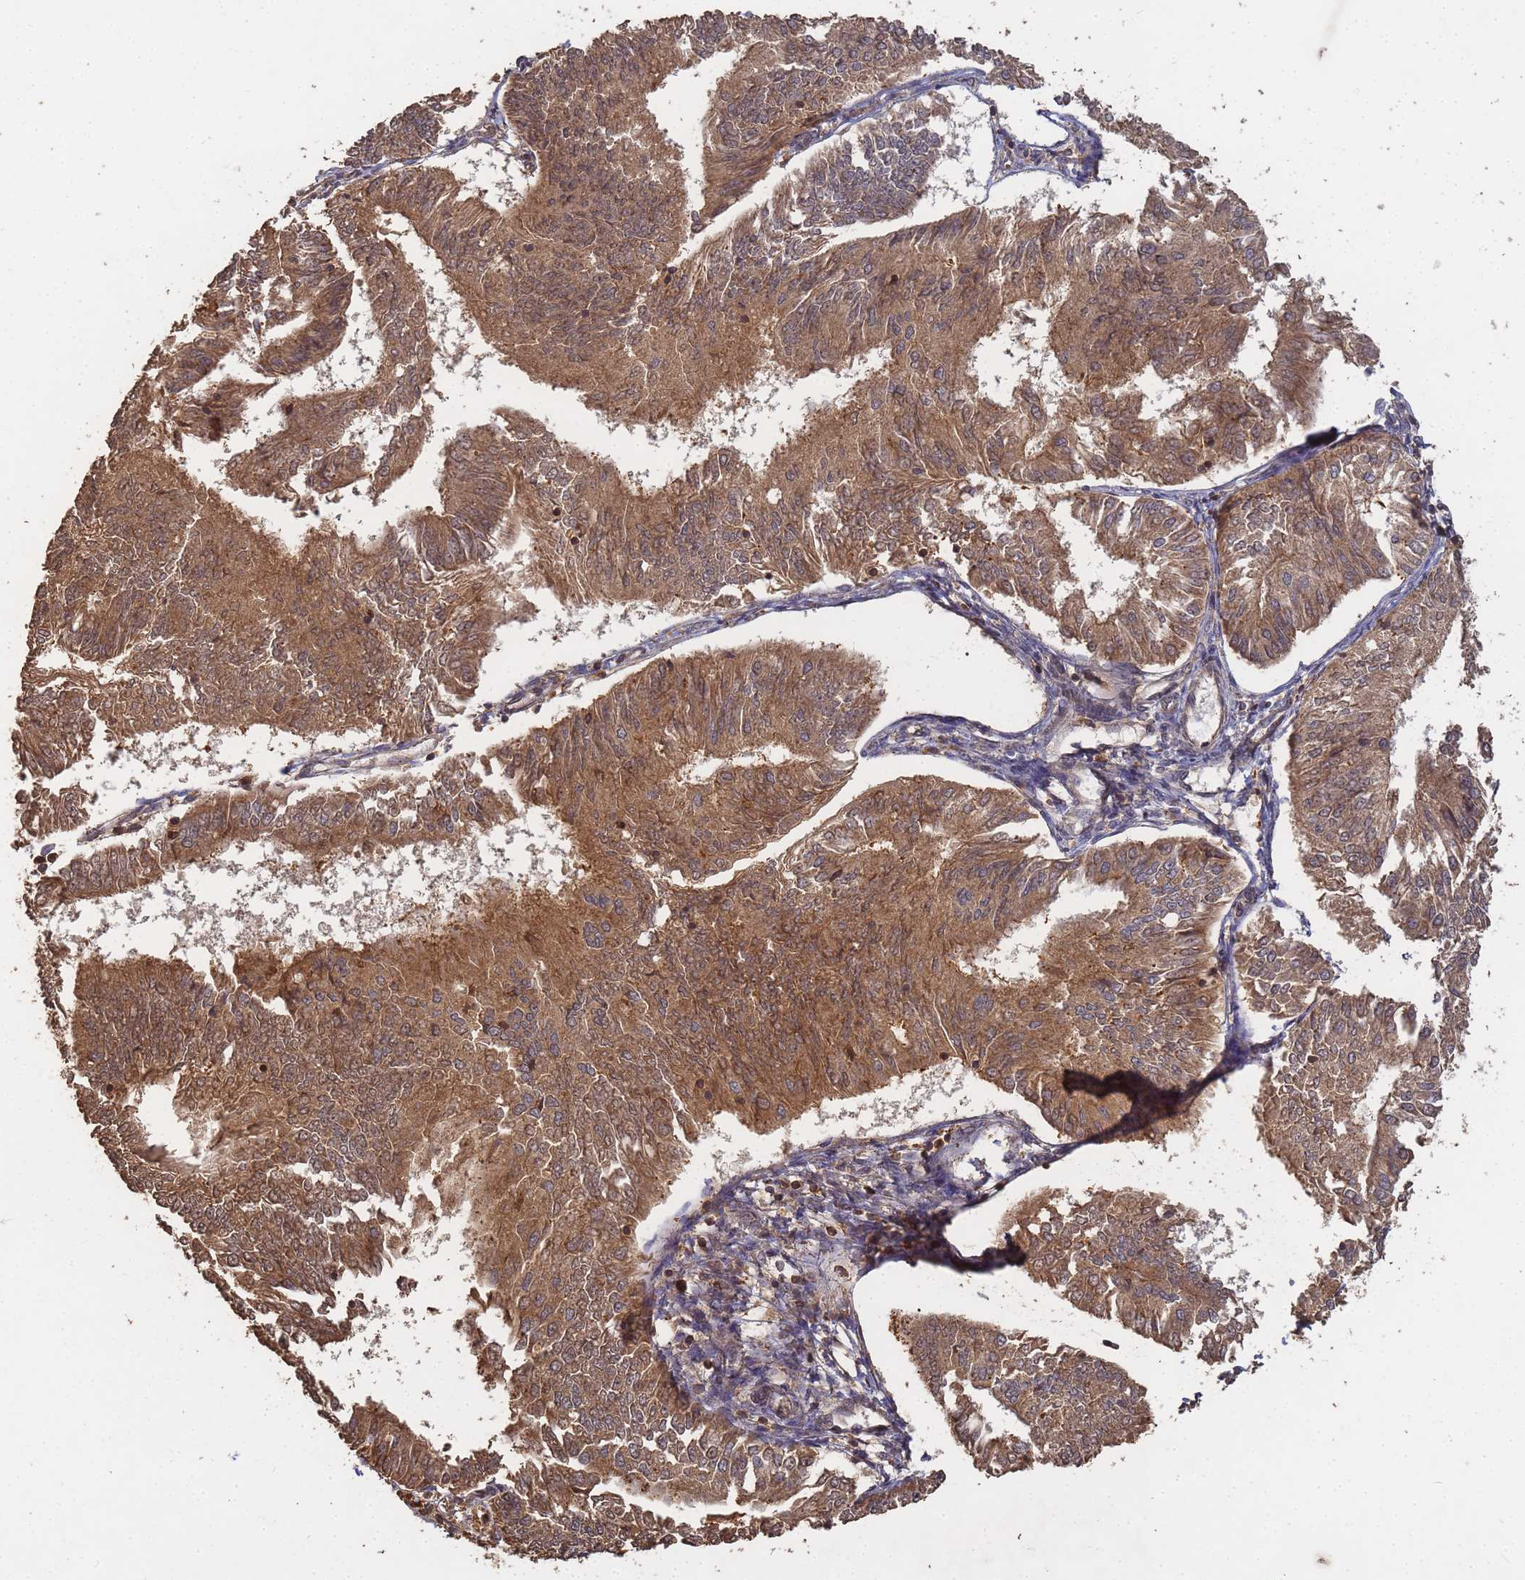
{"staining": {"intensity": "moderate", "quantity": ">75%", "location": "cytoplasmic/membranous"}, "tissue": "endometrial cancer", "cell_type": "Tumor cells", "image_type": "cancer", "snomed": [{"axis": "morphology", "description": "Adenocarcinoma, NOS"}, {"axis": "topography", "description": "Endometrium"}], "caption": "A brown stain highlights moderate cytoplasmic/membranous positivity of a protein in adenocarcinoma (endometrial) tumor cells.", "gene": "ALKBH1", "patient": {"sex": "female", "age": 58}}